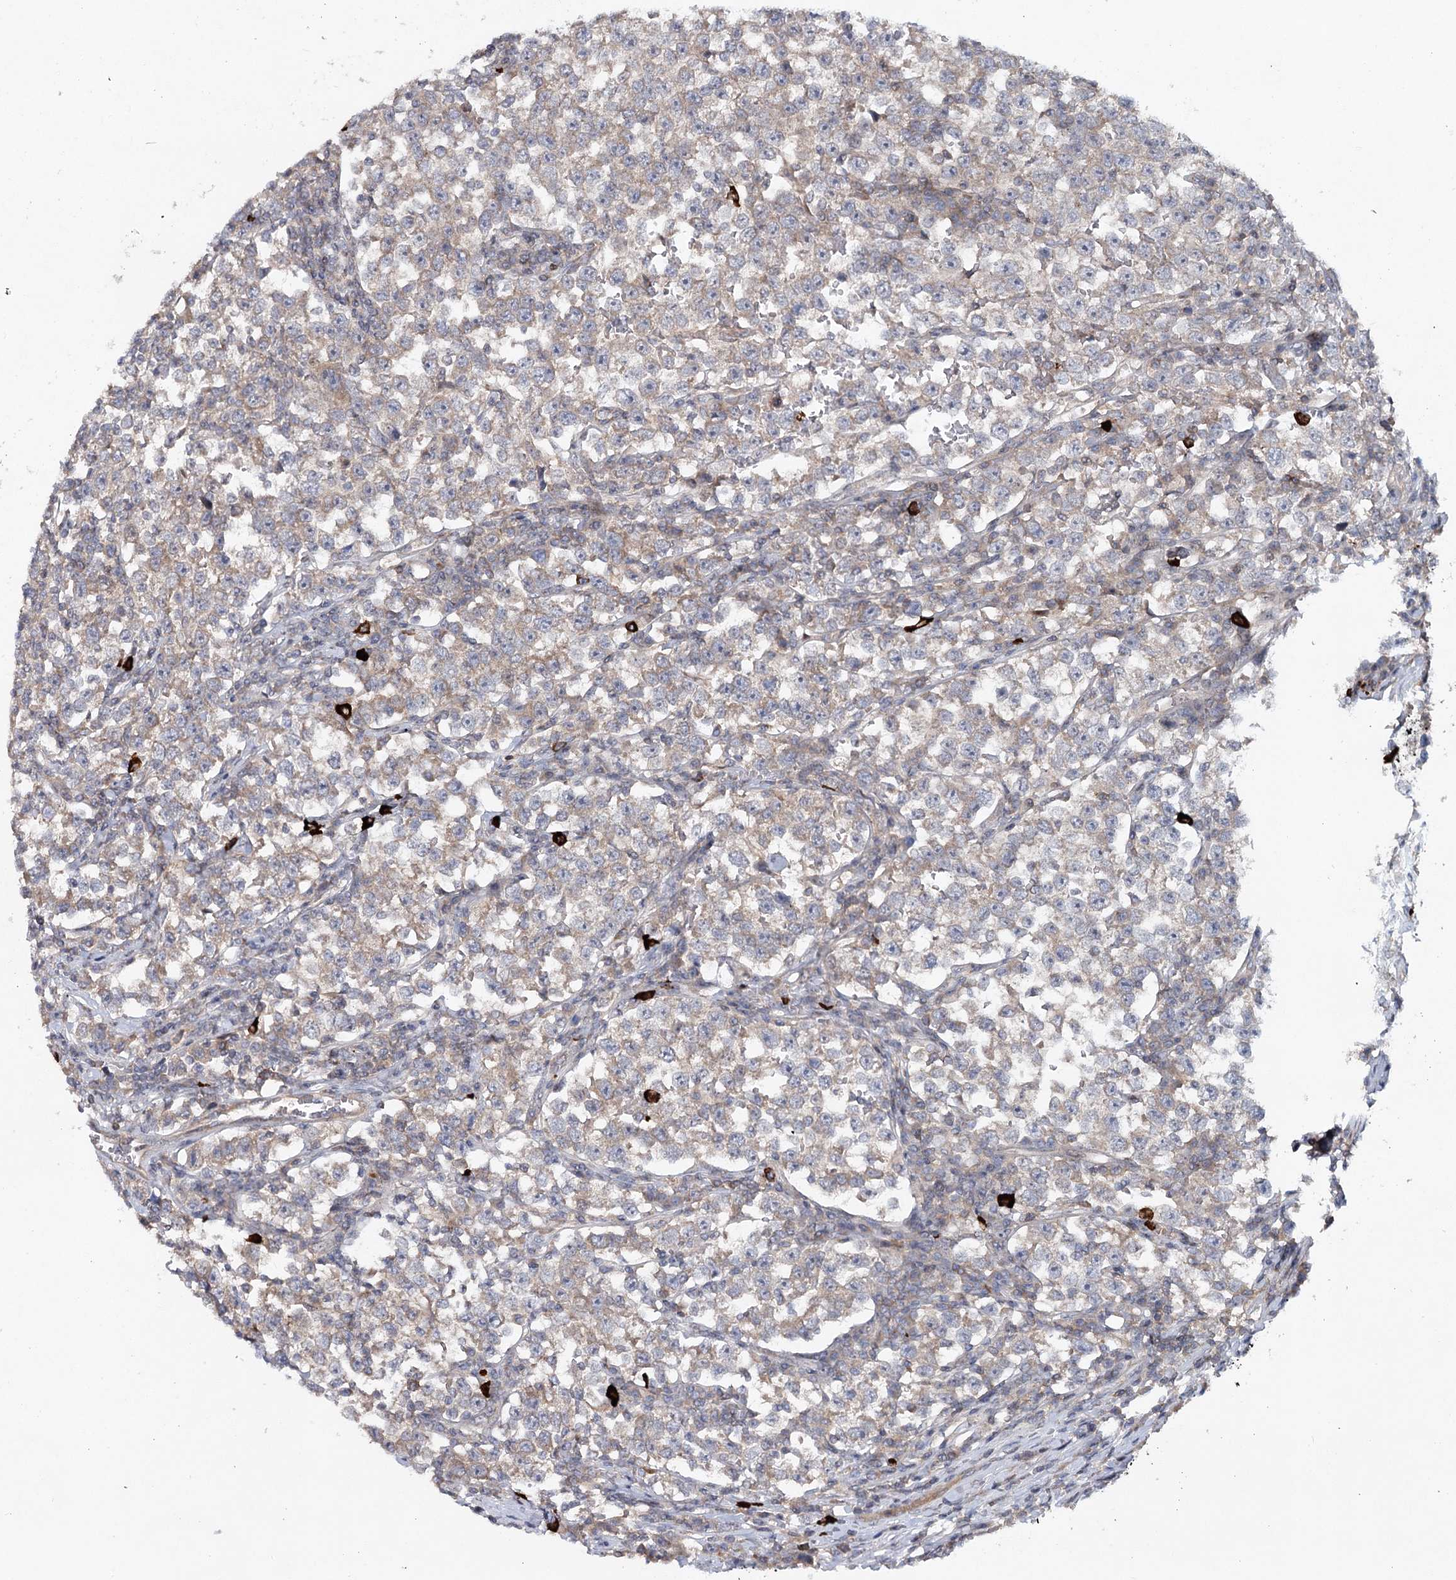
{"staining": {"intensity": "weak", "quantity": ">75%", "location": "cytoplasmic/membranous"}, "tissue": "testis cancer", "cell_type": "Tumor cells", "image_type": "cancer", "snomed": [{"axis": "morphology", "description": "Normal tissue, NOS"}, {"axis": "morphology", "description": "Seminoma, NOS"}, {"axis": "topography", "description": "Testis"}], "caption": "A histopathology image showing weak cytoplasmic/membranous expression in approximately >75% of tumor cells in testis seminoma, as visualized by brown immunohistochemical staining.", "gene": "MAP3K13", "patient": {"sex": "male", "age": 43}}